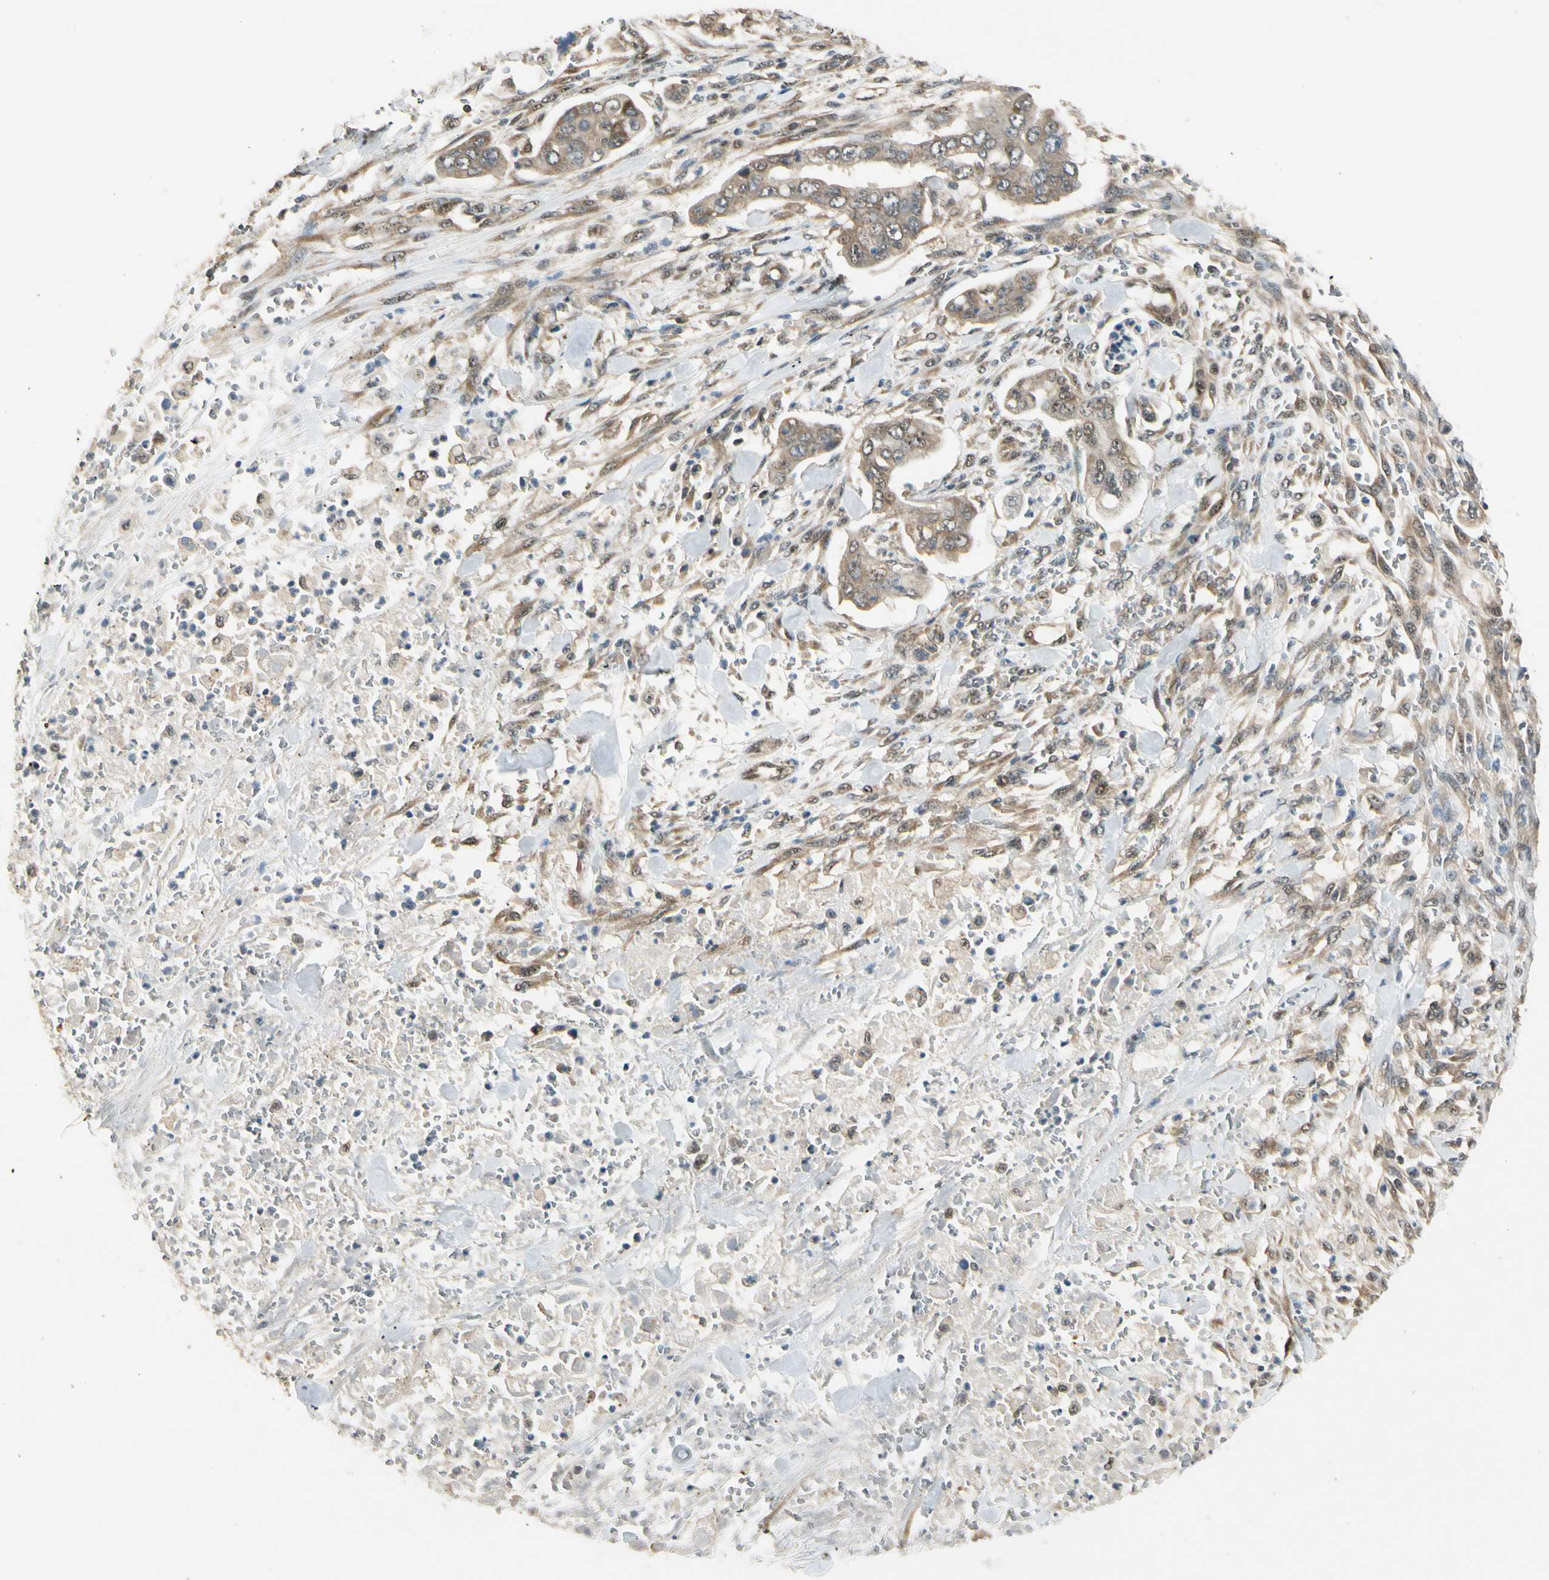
{"staining": {"intensity": "moderate", "quantity": ">75%", "location": "cytoplasmic/membranous"}, "tissue": "stomach cancer", "cell_type": "Tumor cells", "image_type": "cancer", "snomed": [{"axis": "morphology", "description": "Adenocarcinoma, NOS"}, {"axis": "topography", "description": "Stomach"}], "caption": "The image shows a brown stain indicating the presence of a protein in the cytoplasmic/membranous of tumor cells in adenocarcinoma (stomach). The staining was performed using DAB, with brown indicating positive protein expression. Nuclei are stained blue with hematoxylin.", "gene": "MCPH1", "patient": {"sex": "male", "age": 62}}